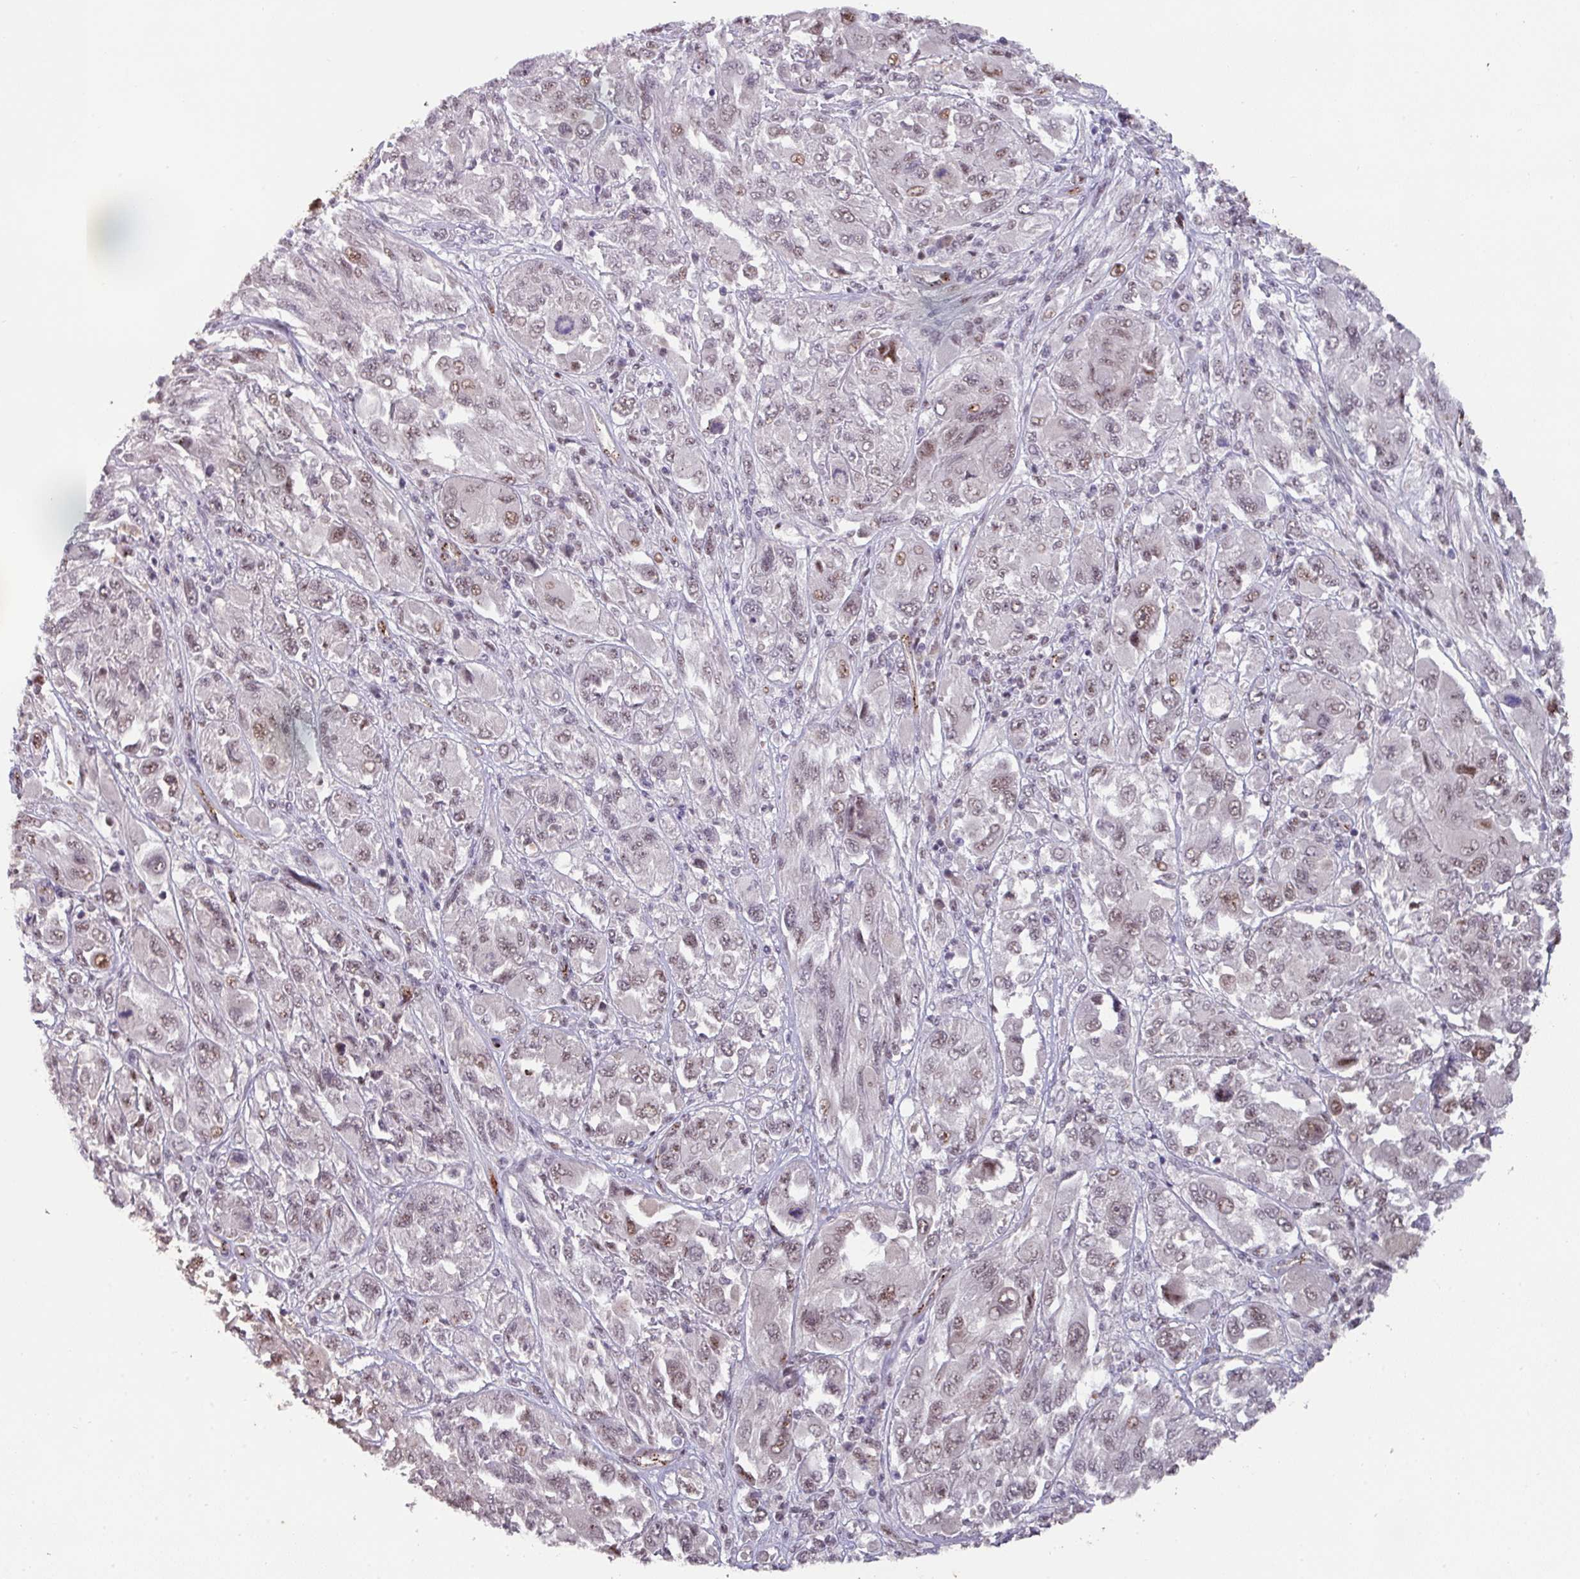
{"staining": {"intensity": "moderate", "quantity": "25%-75%", "location": "nuclear"}, "tissue": "melanoma", "cell_type": "Tumor cells", "image_type": "cancer", "snomed": [{"axis": "morphology", "description": "Malignant melanoma, NOS"}, {"axis": "topography", "description": "Skin"}], "caption": "A histopathology image of human melanoma stained for a protein demonstrates moderate nuclear brown staining in tumor cells.", "gene": "SIDT2", "patient": {"sex": "female", "age": 91}}